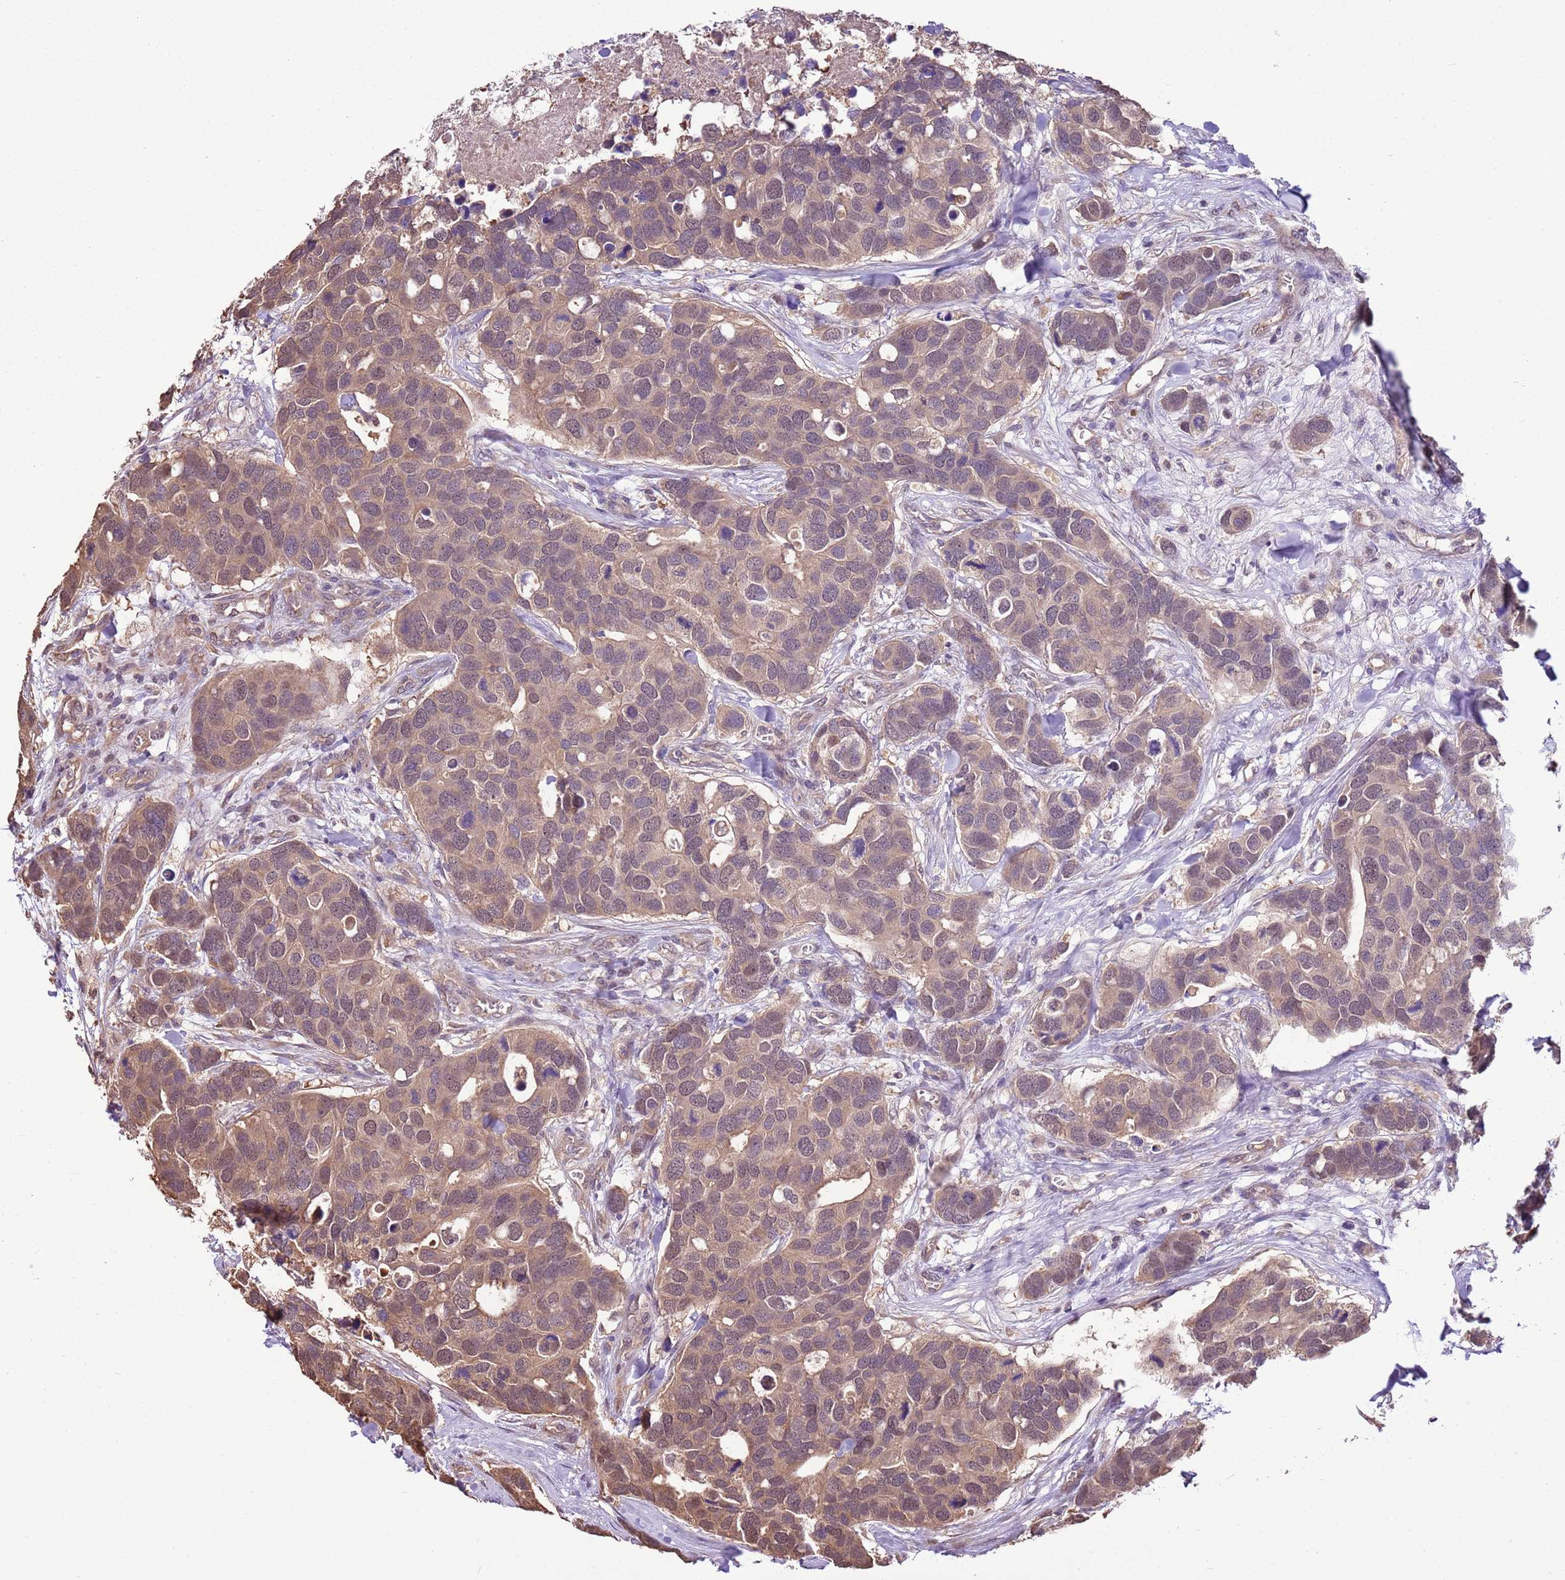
{"staining": {"intensity": "weak", "quantity": ">75%", "location": "cytoplasmic/membranous"}, "tissue": "breast cancer", "cell_type": "Tumor cells", "image_type": "cancer", "snomed": [{"axis": "morphology", "description": "Duct carcinoma"}, {"axis": "topography", "description": "Breast"}], "caption": "Breast cancer stained for a protein (brown) shows weak cytoplasmic/membranous positive expression in about >75% of tumor cells.", "gene": "BBS5", "patient": {"sex": "female", "age": 83}}